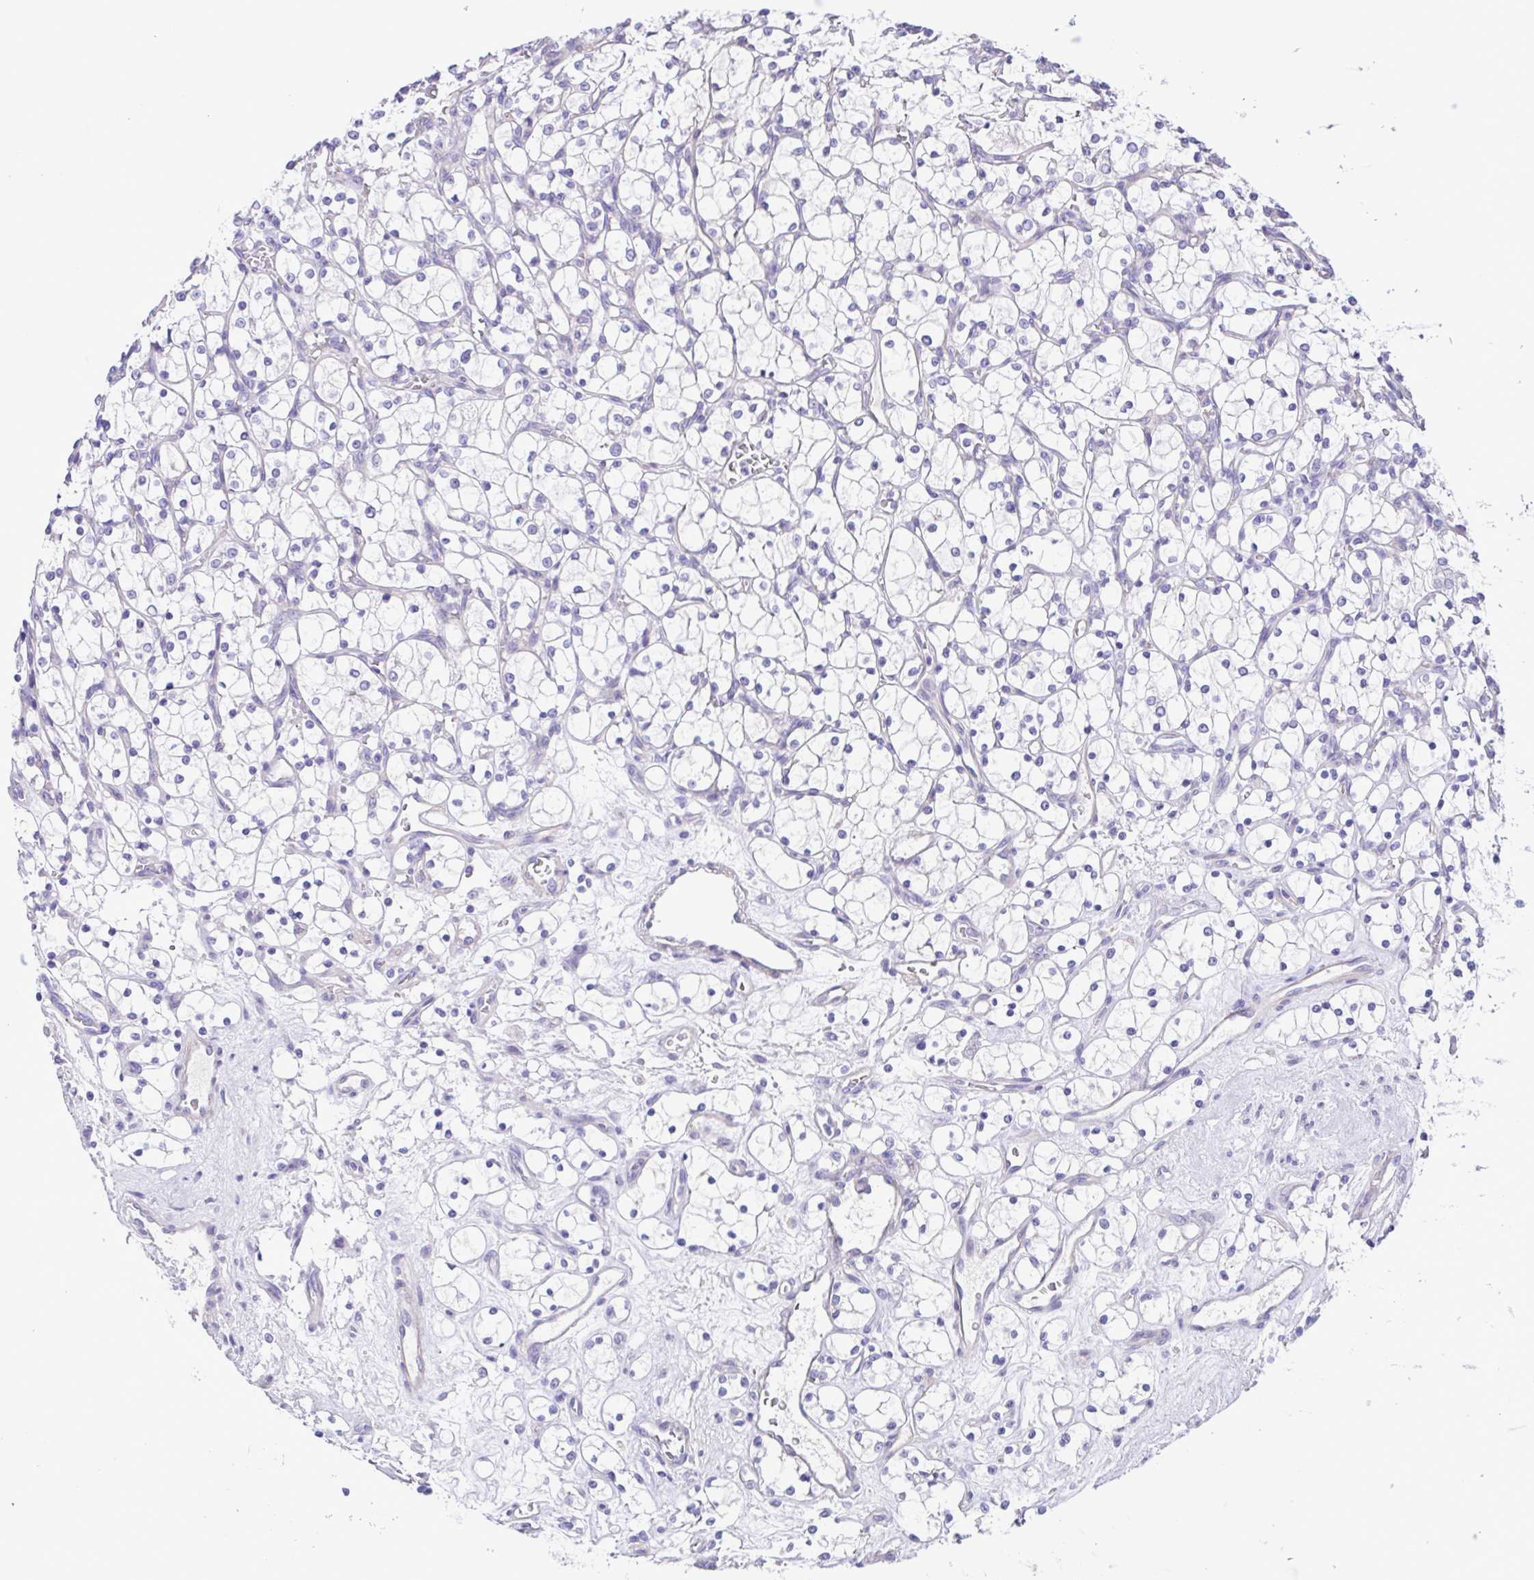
{"staining": {"intensity": "negative", "quantity": "none", "location": "none"}, "tissue": "renal cancer", "cell_type": "Tumor cells", "image_type": "cancer", "snomed": [{"axis": "morphology", "description": "Adenocarcinoma, NOS"}, {"axis": "topography", "description": "Kidney"}], "caption": "The IHC image has no significant positivity in tumor cells of adenocarcinoma (renal) tissue.", "gene": "ISM2", "patient": {"sex": "female", "age": 69}}